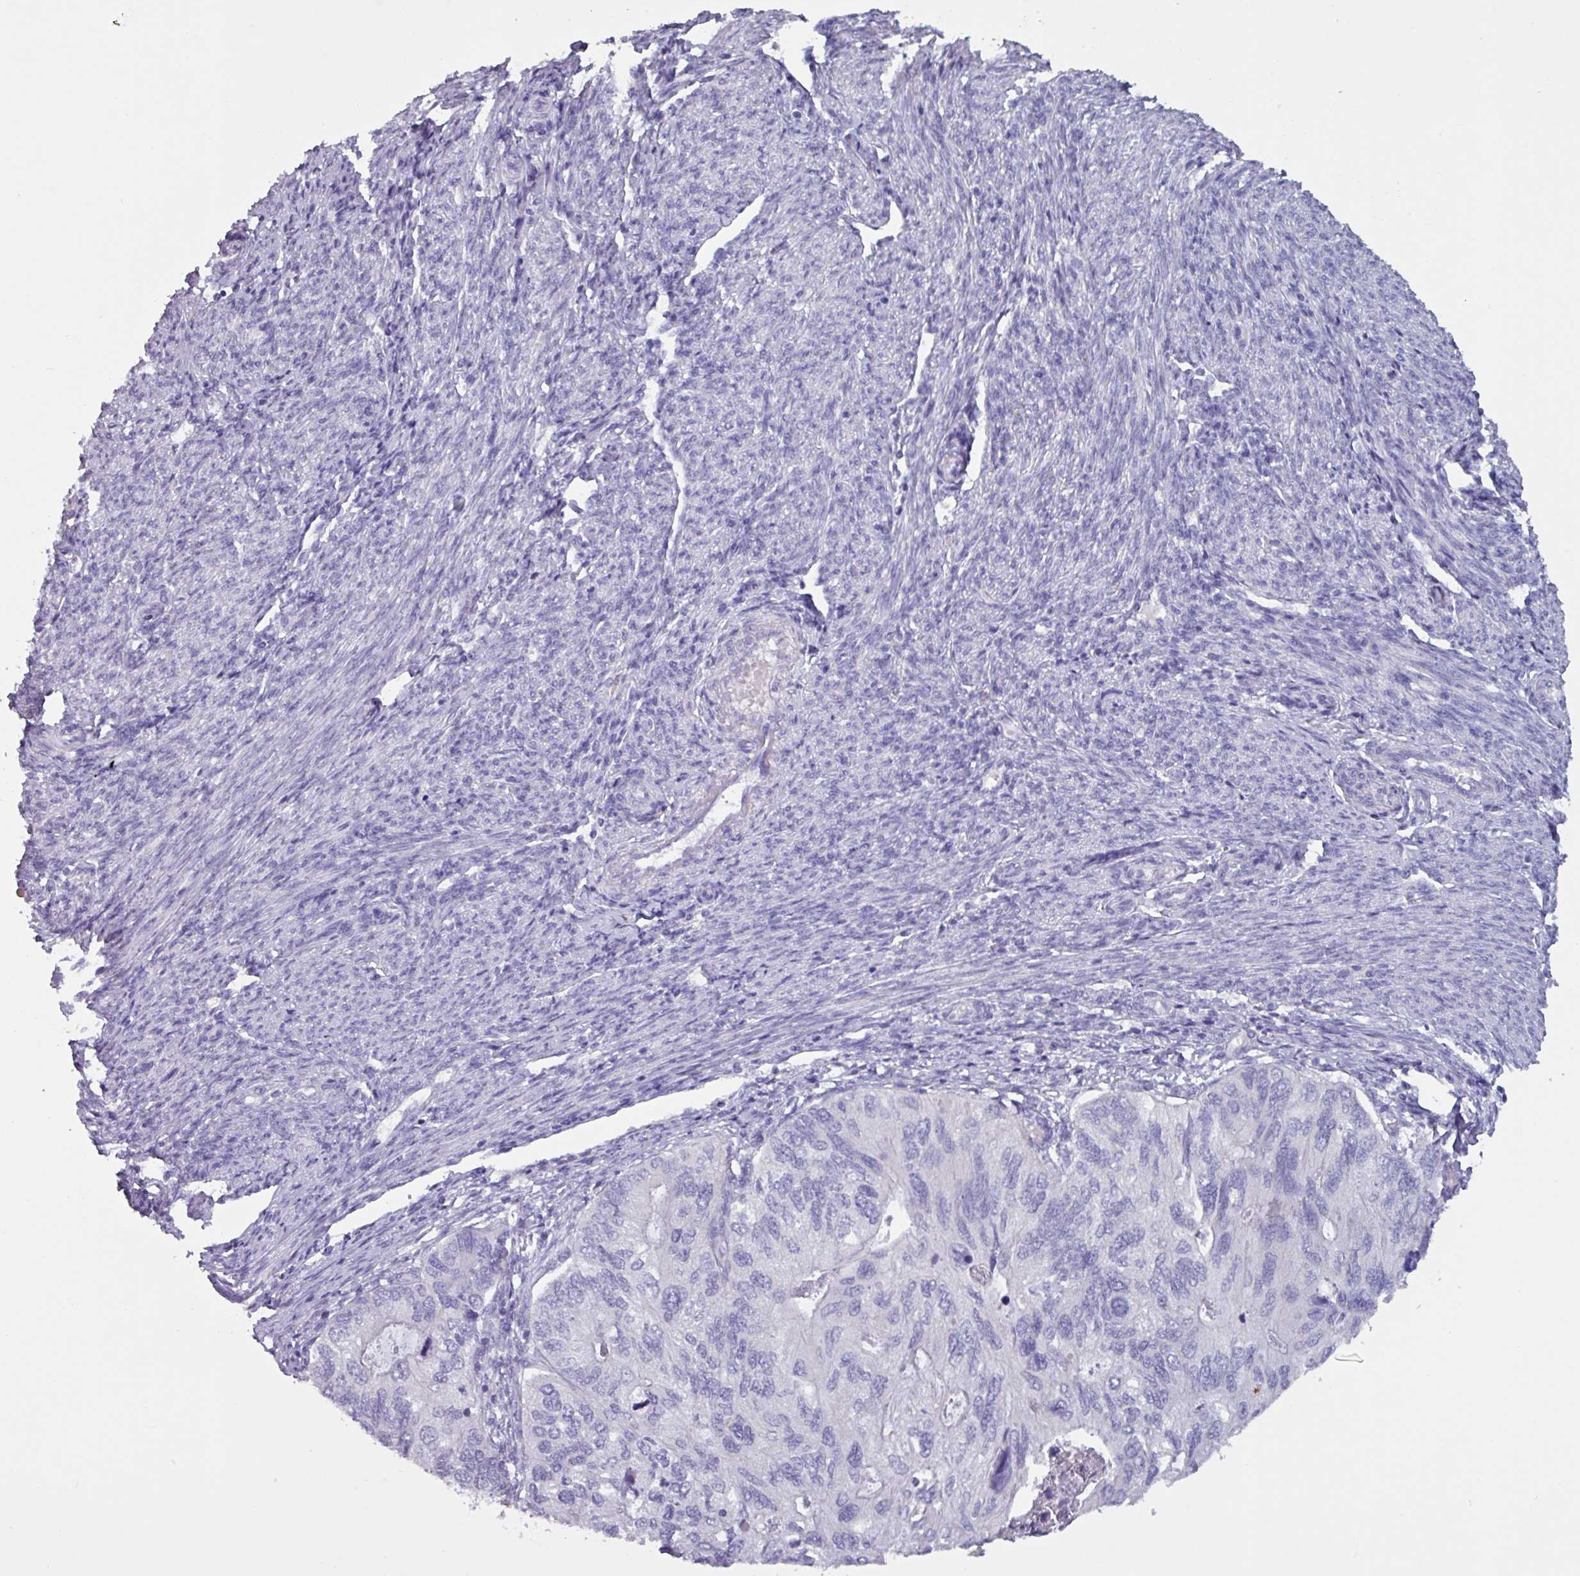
{"staining": {"intensity": "negative", "quantity": "none", "location": "none"}, "tissue": "endometrial cancer", "cell_type": "Tumor cells", "image_type": "cancer", "snomed": [{"axis": "morphology", "description": "Carcinoma, NOS"}, {"axis": "topography", "description": "Uterus"}], "caption": "IHC micrograph of endometrial cancer (carcinoma) stained for a protein (brown), which reveals no staining in tumor cells.", "gene": "OR2T10", "patient": {"sex": "female", "age": 76}}